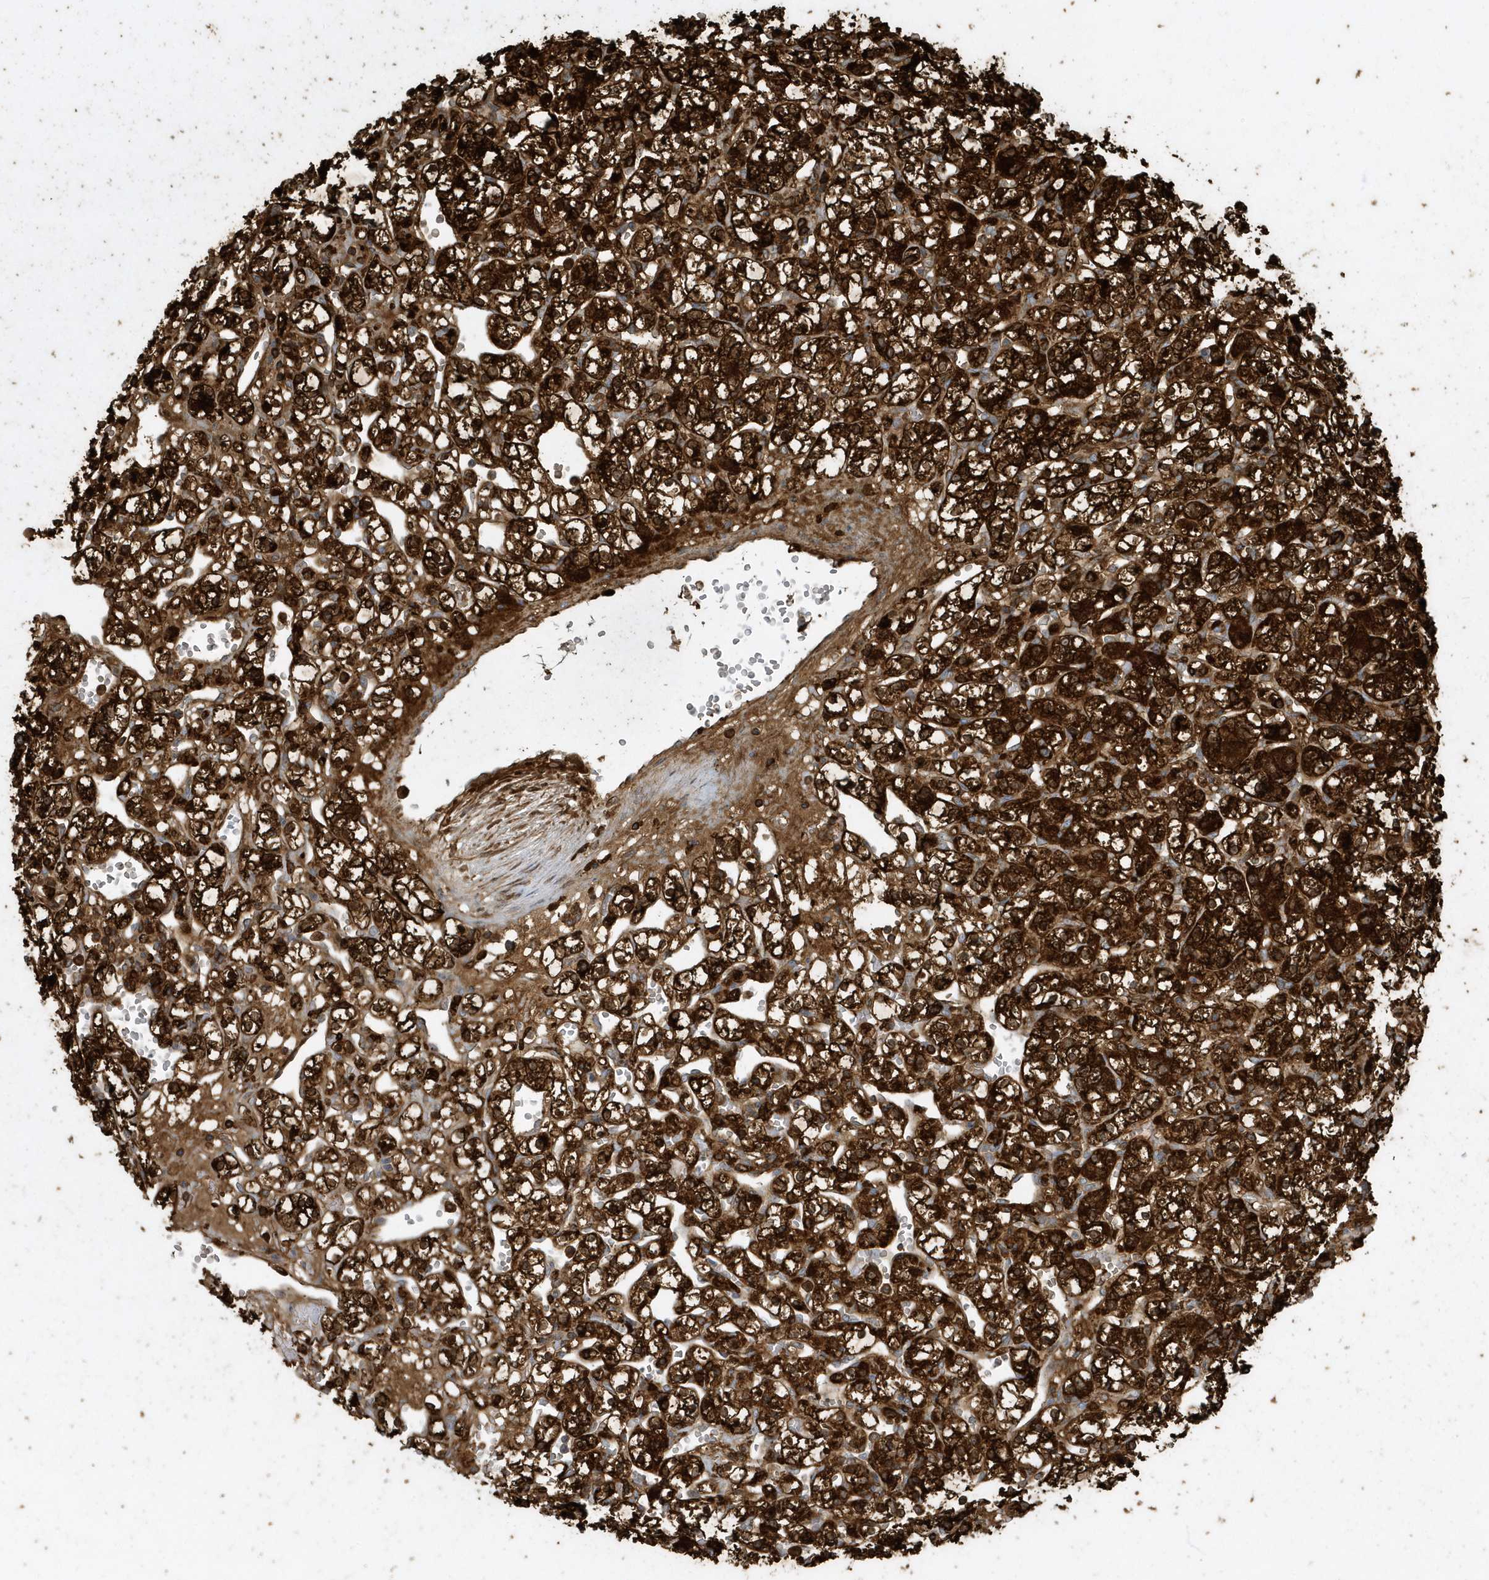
{"staining": {"intensity": "strong", "quantity": ">75%", "location": "cytoplasmic/membranous"}, "tissue": "renal cancer", "cell_type": "Tumor cells", "image_type": "cancer", "snomed": [{"axis": "morphology", "description": "Adenocarcinoma, NOS"}, {"axis": "topography", "description": "Kidney"}], "caption": "Human renal cancer (adenocarcinoma) stained with a brown dye displays strong cytoplasmic/membranous positive staining in approximately >75% of tumor cells.", "gene": "CLCN6", "patient": {"sex": "female", "age": 59}}